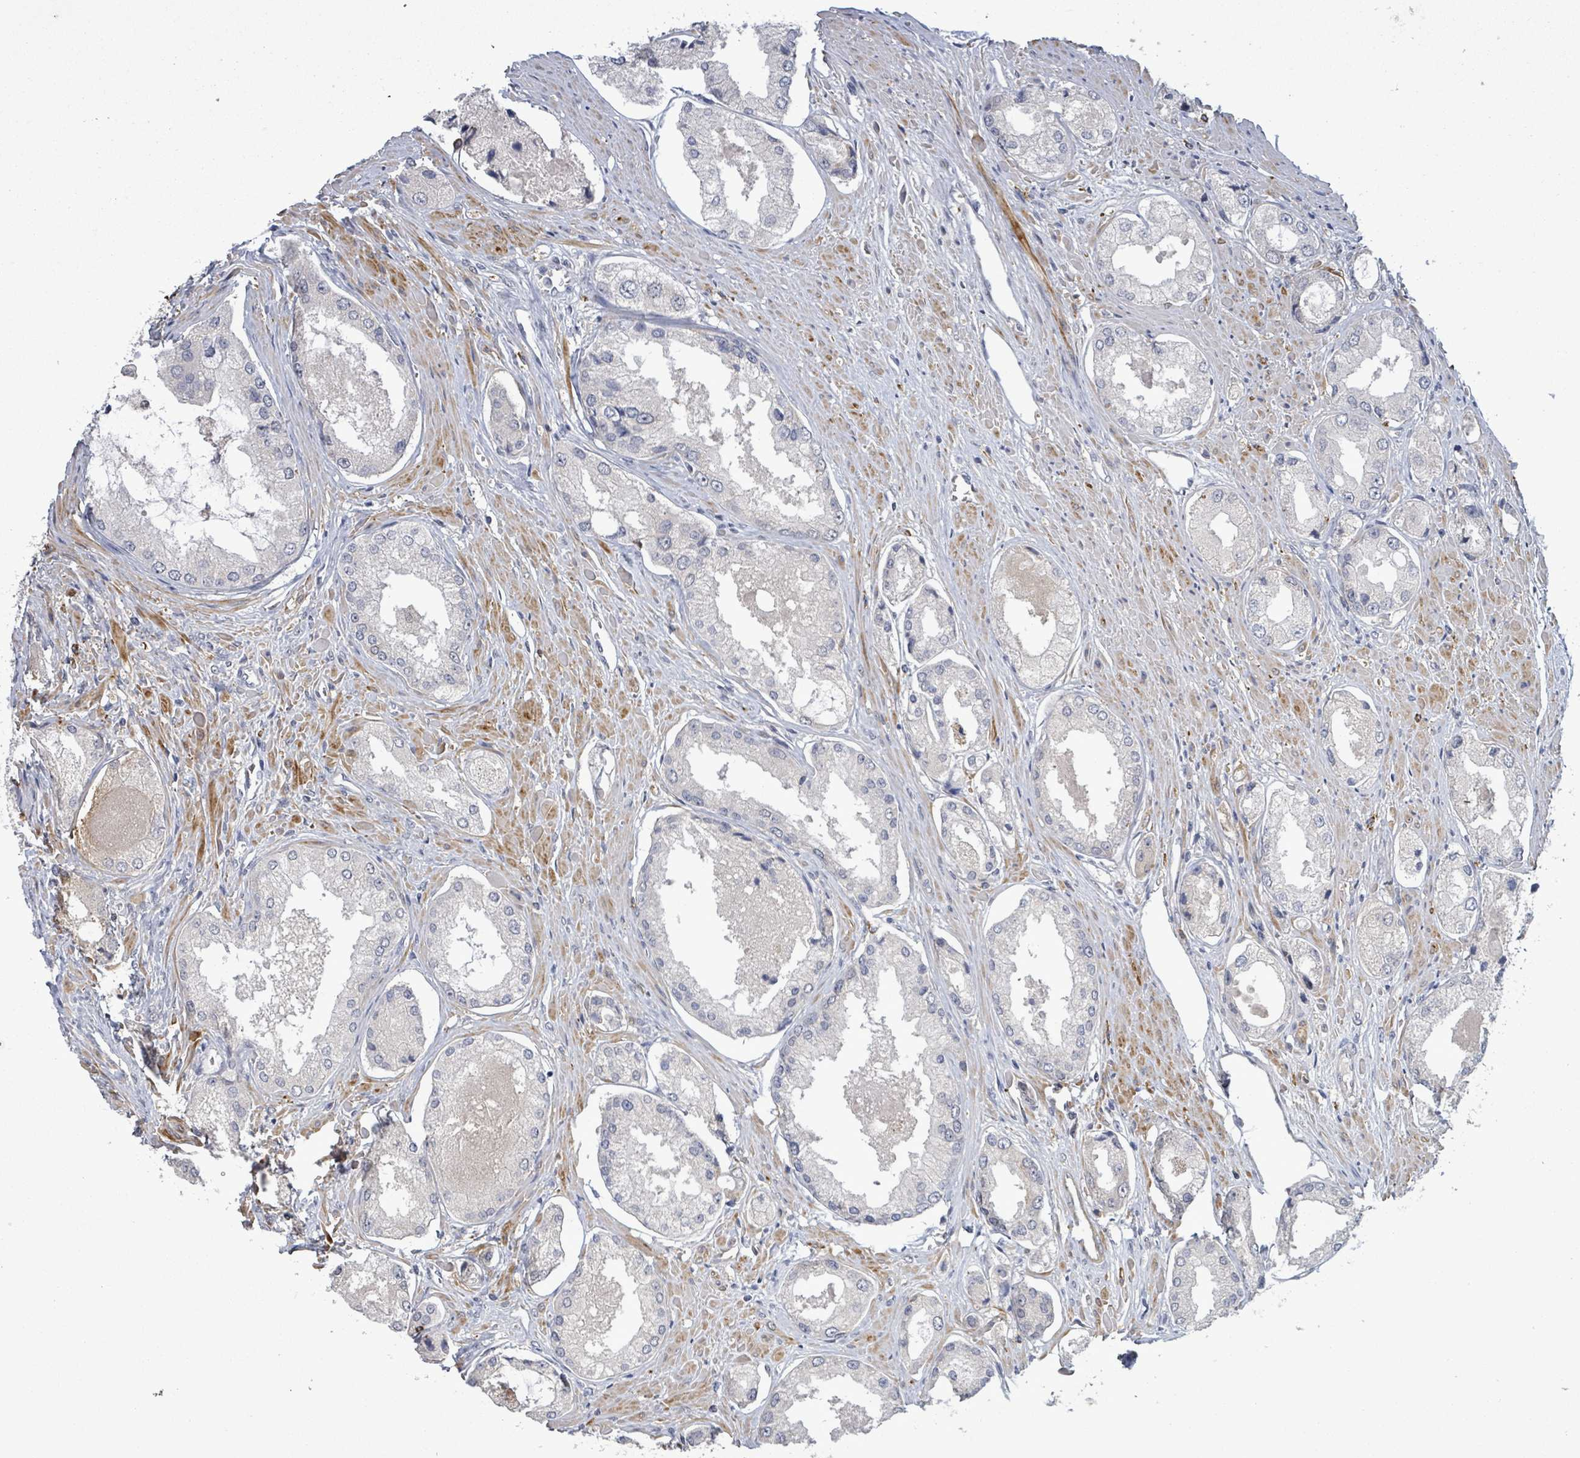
{"staining": {"intensity": "negative", "quantity": "none", "location": "none"}, "tissue": "prostate cancer", "cell_type": "Tumor cells", "image_type": "cancer", "snomed": [{"axis": "morphology", "description": "Adenocarcinoma, Low grade"}, {"axis": "topography", "description": "Prostate"}], "caption": "The image displays no staining of tumor cells in prostate cancer (adenocarcinoma (low-grade)).", "gene": "AMMECR1", "patient": {"sex": "male", "age": 68}}